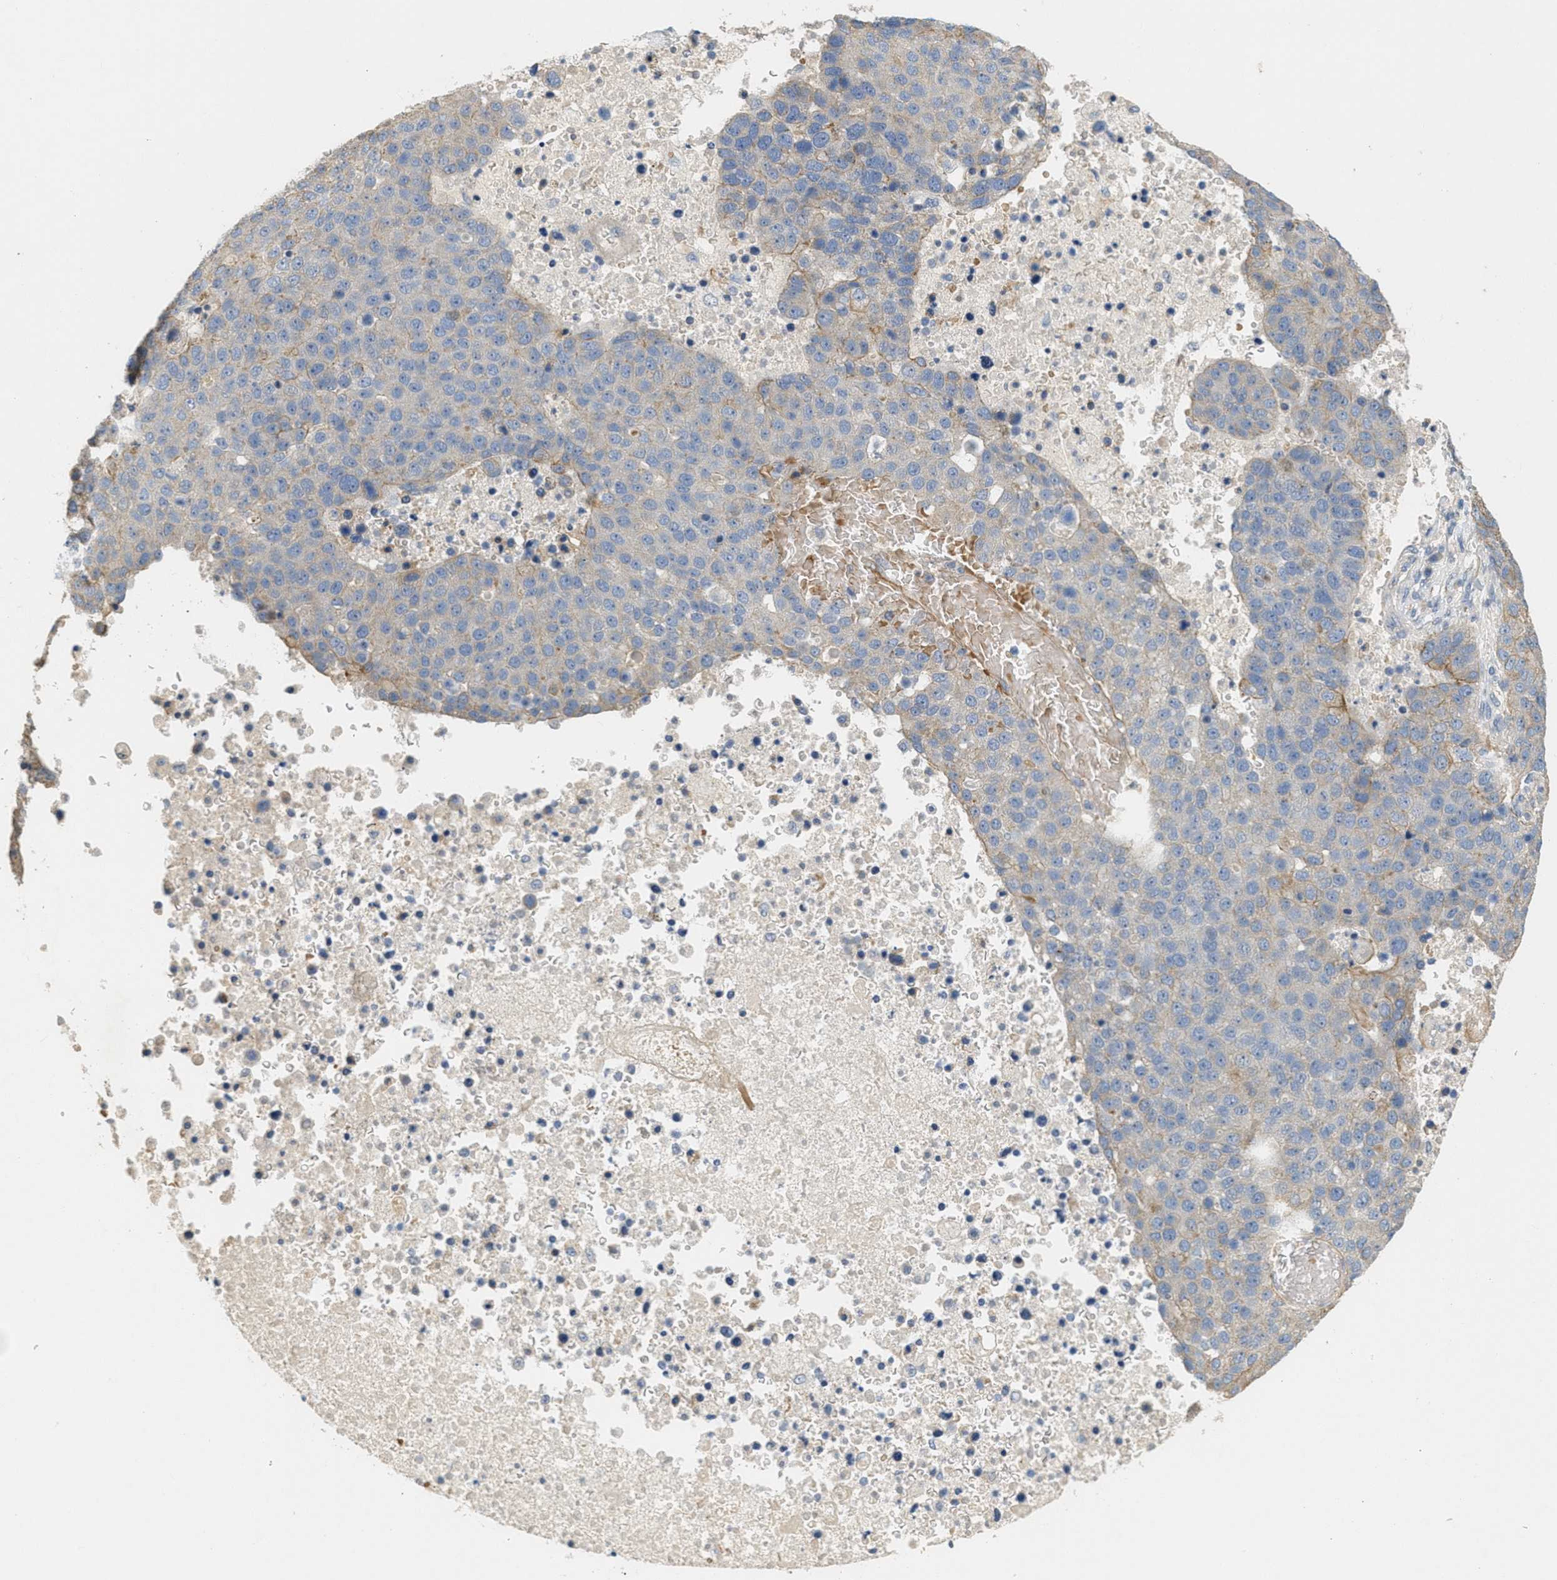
{"staining": {"intensity": "moderate", "quantity": "25%-75%", "location": "cytoplasmic/membranous"}, "tissue": "pancreatic cancer", "cell_type": "Tumor cells", "image_type": "cancer", "snomed": [{"axis": "morphology", "description": "Adenocarcinoma, NOS"}, {"axis": "topography", "description": "Pancreas"}], "caption": "Tumor cells show medium levels of moderate cytoplasmic/membranous staining in approximately 25%-75% of cells in pancreatic cancer (adenocarcinoma). Ihc stains the protein of interest in brown and the nuclei are stained blue.", "gene": "MRS2", "patient": {"sex": "female", "age": 61}}